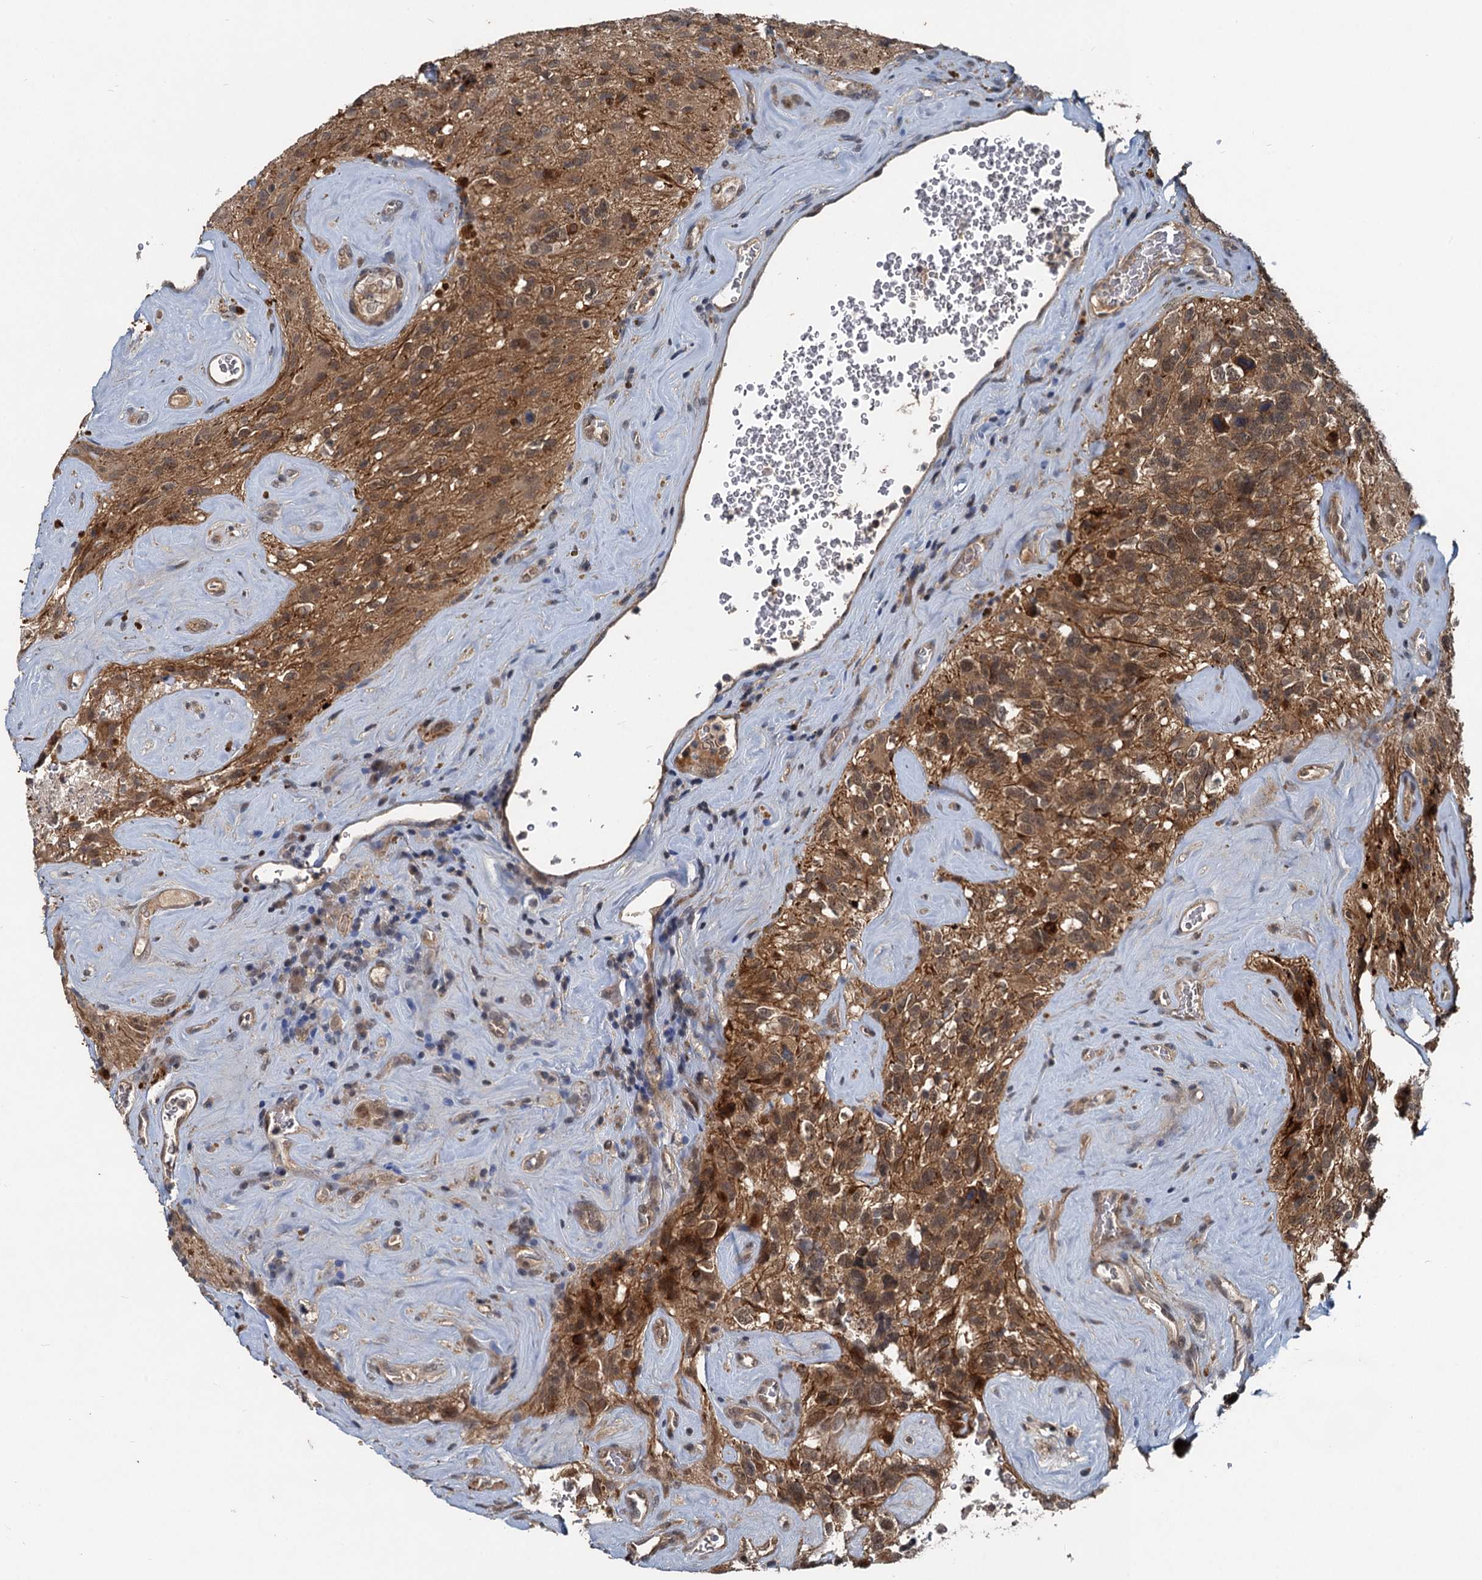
{"staining": {"intensity": "moderate", "quantity": ">75%", "location": "cytoplasmic/membranous"}, "tissue": "glioma", "cell_type": "Tumor cells", "image_type": "cancer", "snomed": [{"axis": "morphology", "description": "Glioma, malignant, High grade"}, {"axis": "topography", "description": "Brain"}], "caption": "A photomicrograph of malignant high-grade glioma stained for a protein displays moderate cytoplasmic/membranous brown staining in tumor cells.", "gene": "RITA1", "patient": {"sex": "male", "age": 69}}